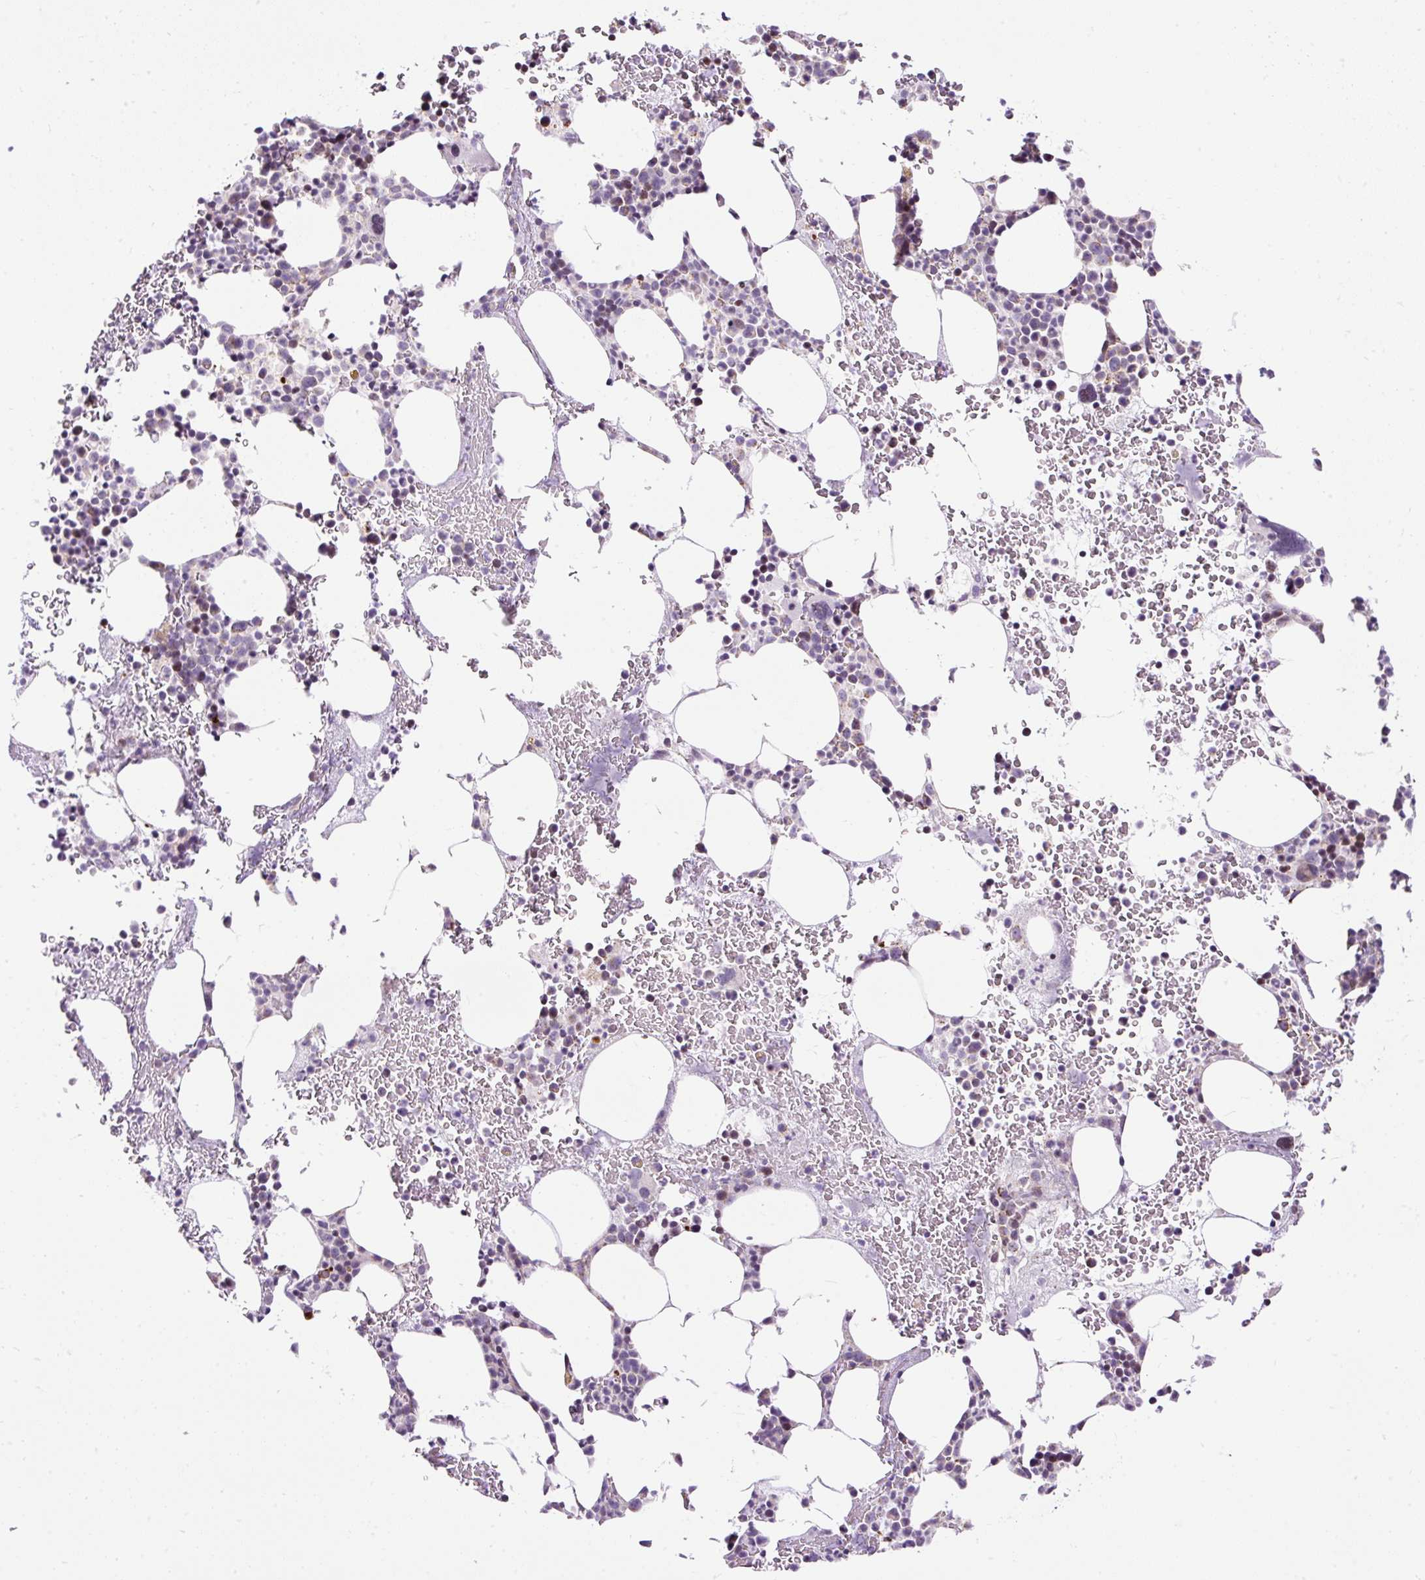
{"staining": {"intensity": "weak", "quantity": "<25%", "location": "nuclear"}, "tissue": "bone marrow", "cell_type": "Hematopoietic cells", "image_type": "normal", "snomed": [{"axis": "morphology", "description": "Normal tissue, NOS"}, {"axis": "topography", "description": "Bone marrow"}], "caption": "Immunohistochemistry of benign human bone marrow displays no expression in hematopoietic cells. (DAB (3,3'-diaminobenzidine) immunohistochemistry (IHC), high magnification).", "gene": "FMC1", "patient": {"sex": "male", "age": 62}}